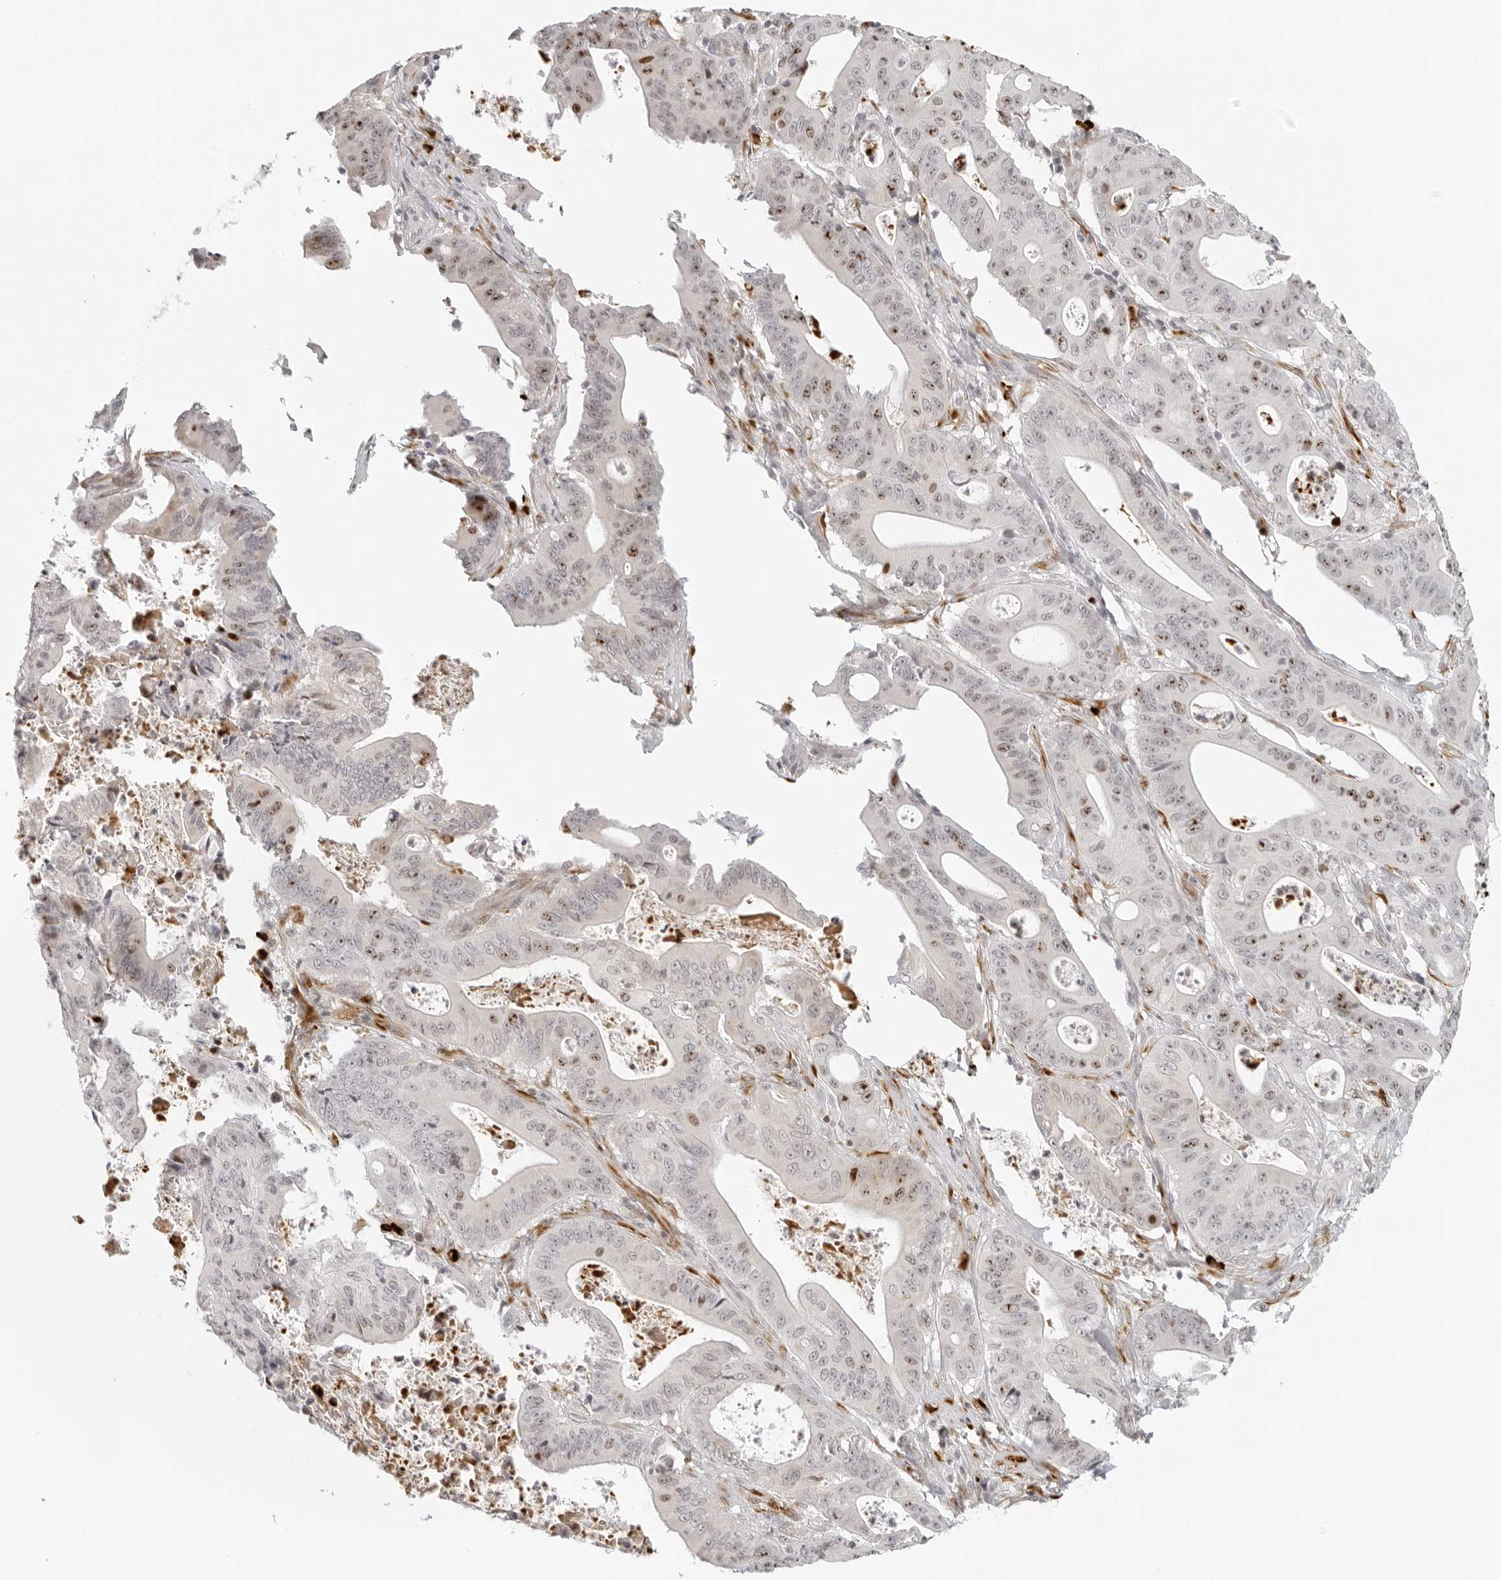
{"staining": {"intensity": "moderate", "quantity": "25%-75%", "location": "nuclear"}, "tissue": "pancreatic cancer", "cell_type": "Tumor cells", "image_type": "cancer", "snomed": [{"axis": "morphology", "description": "Normal tissue, NOS"}, {"axis": "topography", "description": "Lymph node"}], "caption": "Protein expression analysis of pancreatic cancer displays moderate nuclear positivity in approximately 25%-75% of tumor cells. (DAB IHC with brightfield microscopy, high magnification).", "gene": "ZNF678", "patient": {"sex": "male", "age": 62}}